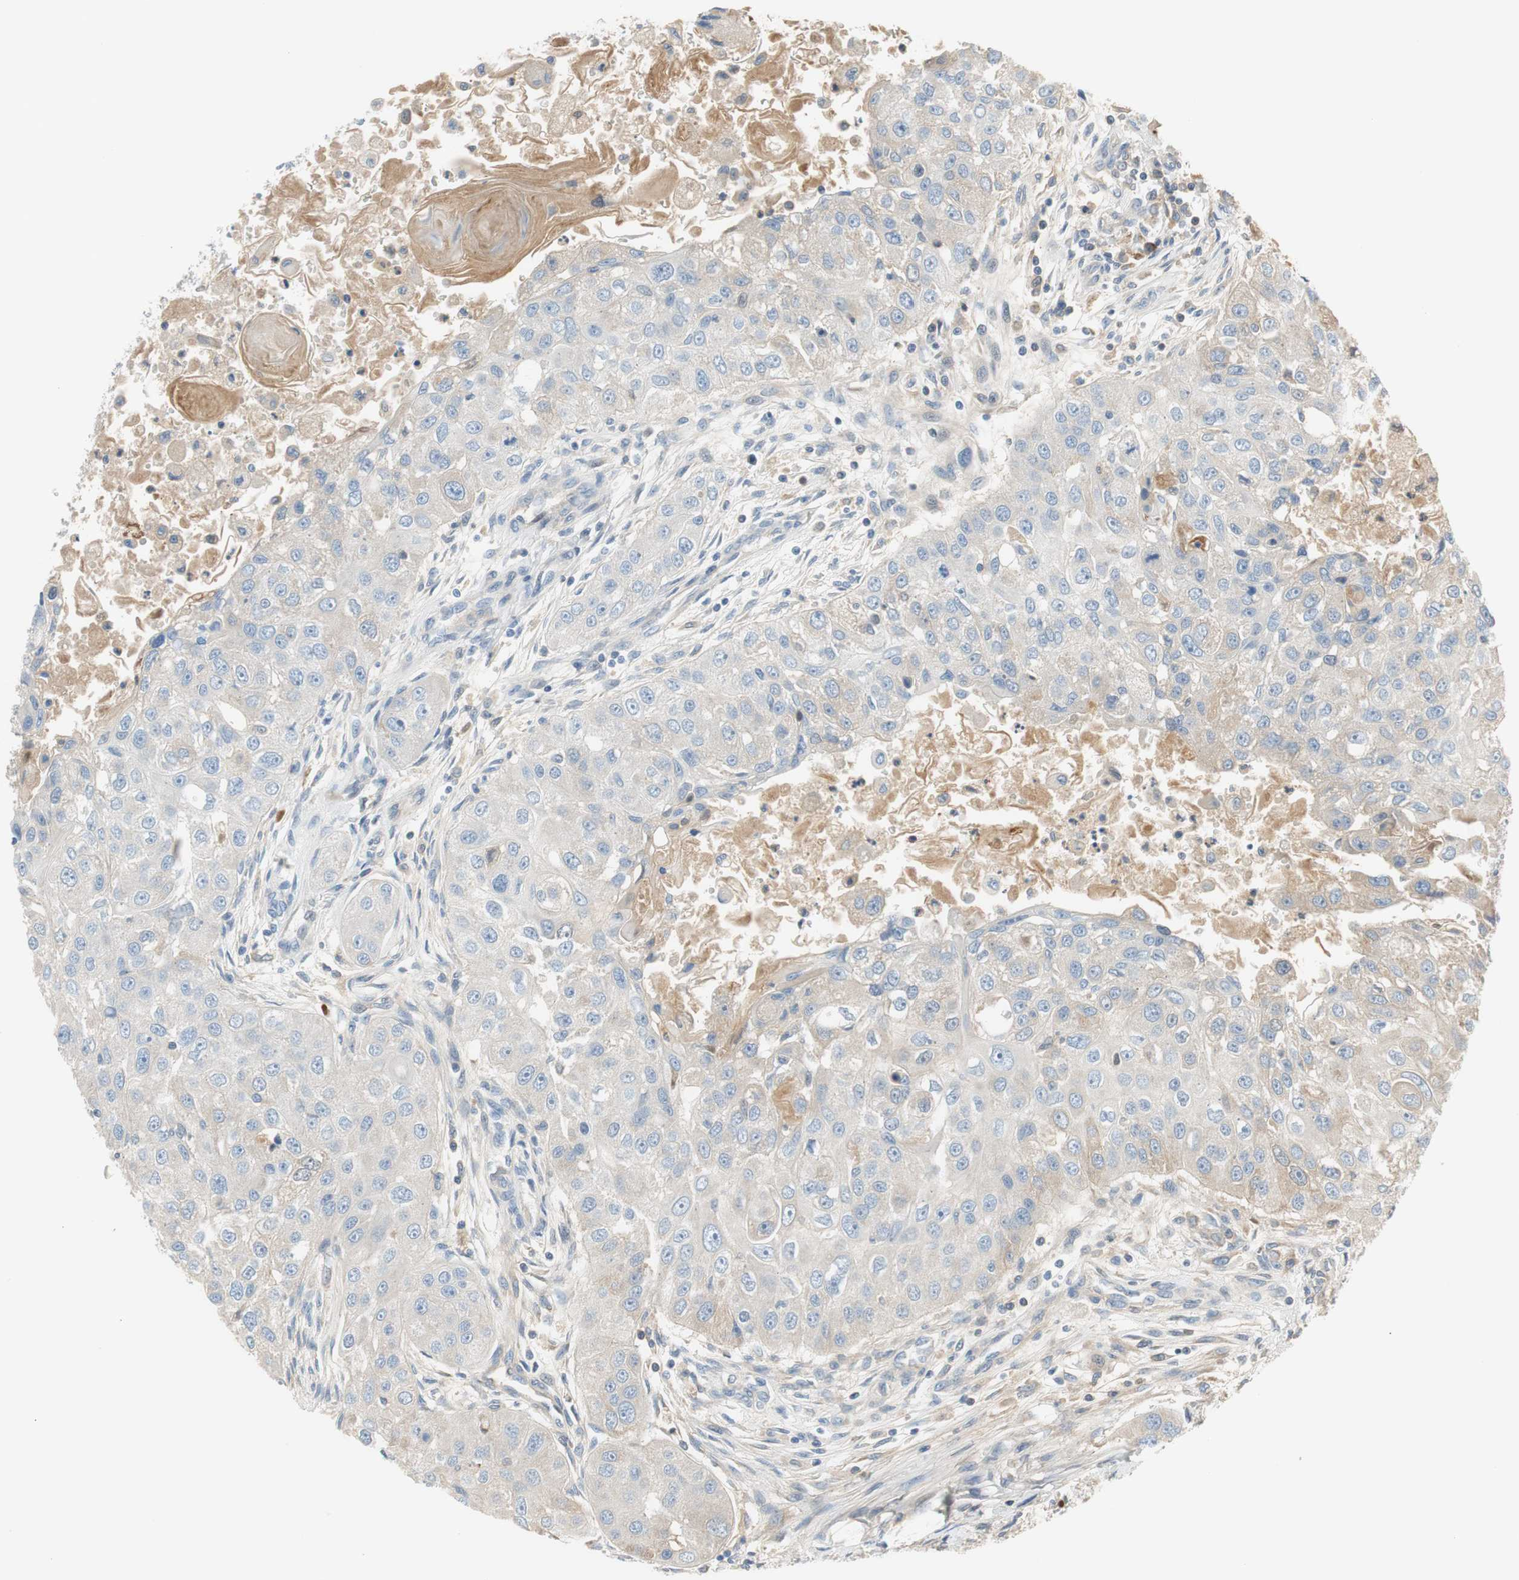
{"staining": {"intensity": "negative", "quantity": "none", "location": "none"}, "tissue": "head and neck cancer", "cell_type": "Tumor cells", "image_type": "cancer", "snomed": [{"axis": "morphology", "description": "Normal tissue, NOS"}, {"axis": "morphology", "description": "Squamous cell carcinoma, NOS"}, {"axis": "topography", "description": "Skeletal muscle"}, {"axis": "topography", "description": "Head-Neck"}], "caption": "High magnification brightfield microscopy of squamous cell carcinoma (head and neck) stained with DAB (3,3'-diaminobenzidine) (brown) and counterstained with hematoxylin (blue): tumor cells show no significant positivity. Brightfield microscopy of IHC stained with DAB (brown) and hematoxylin (blue), captured at high magnification.", "gene": "C4A", "patient": {"sex": "male", "age": 51}}